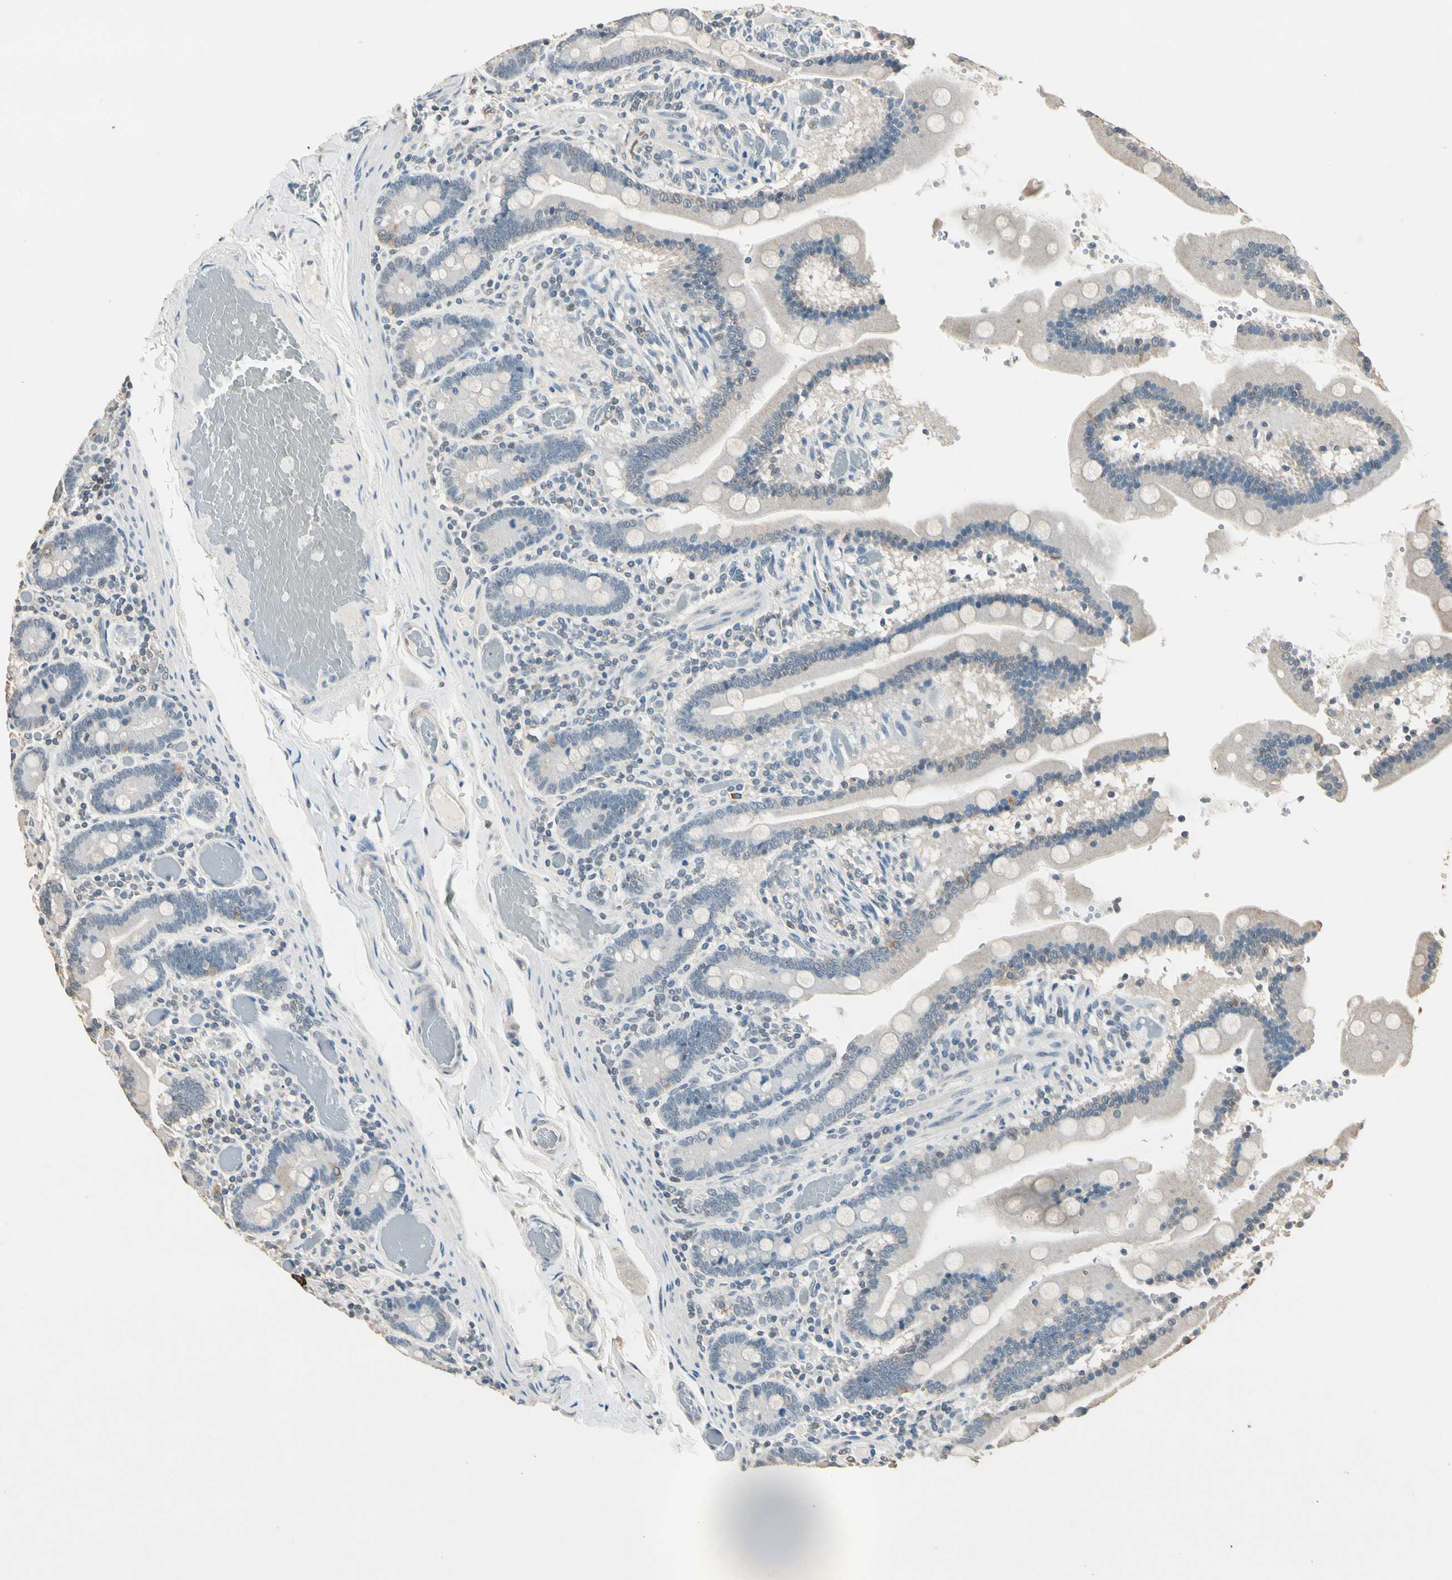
{"staining": {"intensity": "weak", "quantity": "<25%", "location": "cytoplasmic/membranous"}, "tissue": "small intestine", "cell_type": "Glandular cells", "image_type": "normal", "snomed": [{"axis": "morphology", "description": "Normal tissue, NOS"}, {"axis": "topography", "description": "Small intestine"}], "caption": "Glandular cells show no significant positivity in benign small intestine. (DAB immunohistochemistry visualized using brightfield microscopy, high magnification).", "gene": "MAP3K7", "patient": {"sex": "male", "age": 59}}